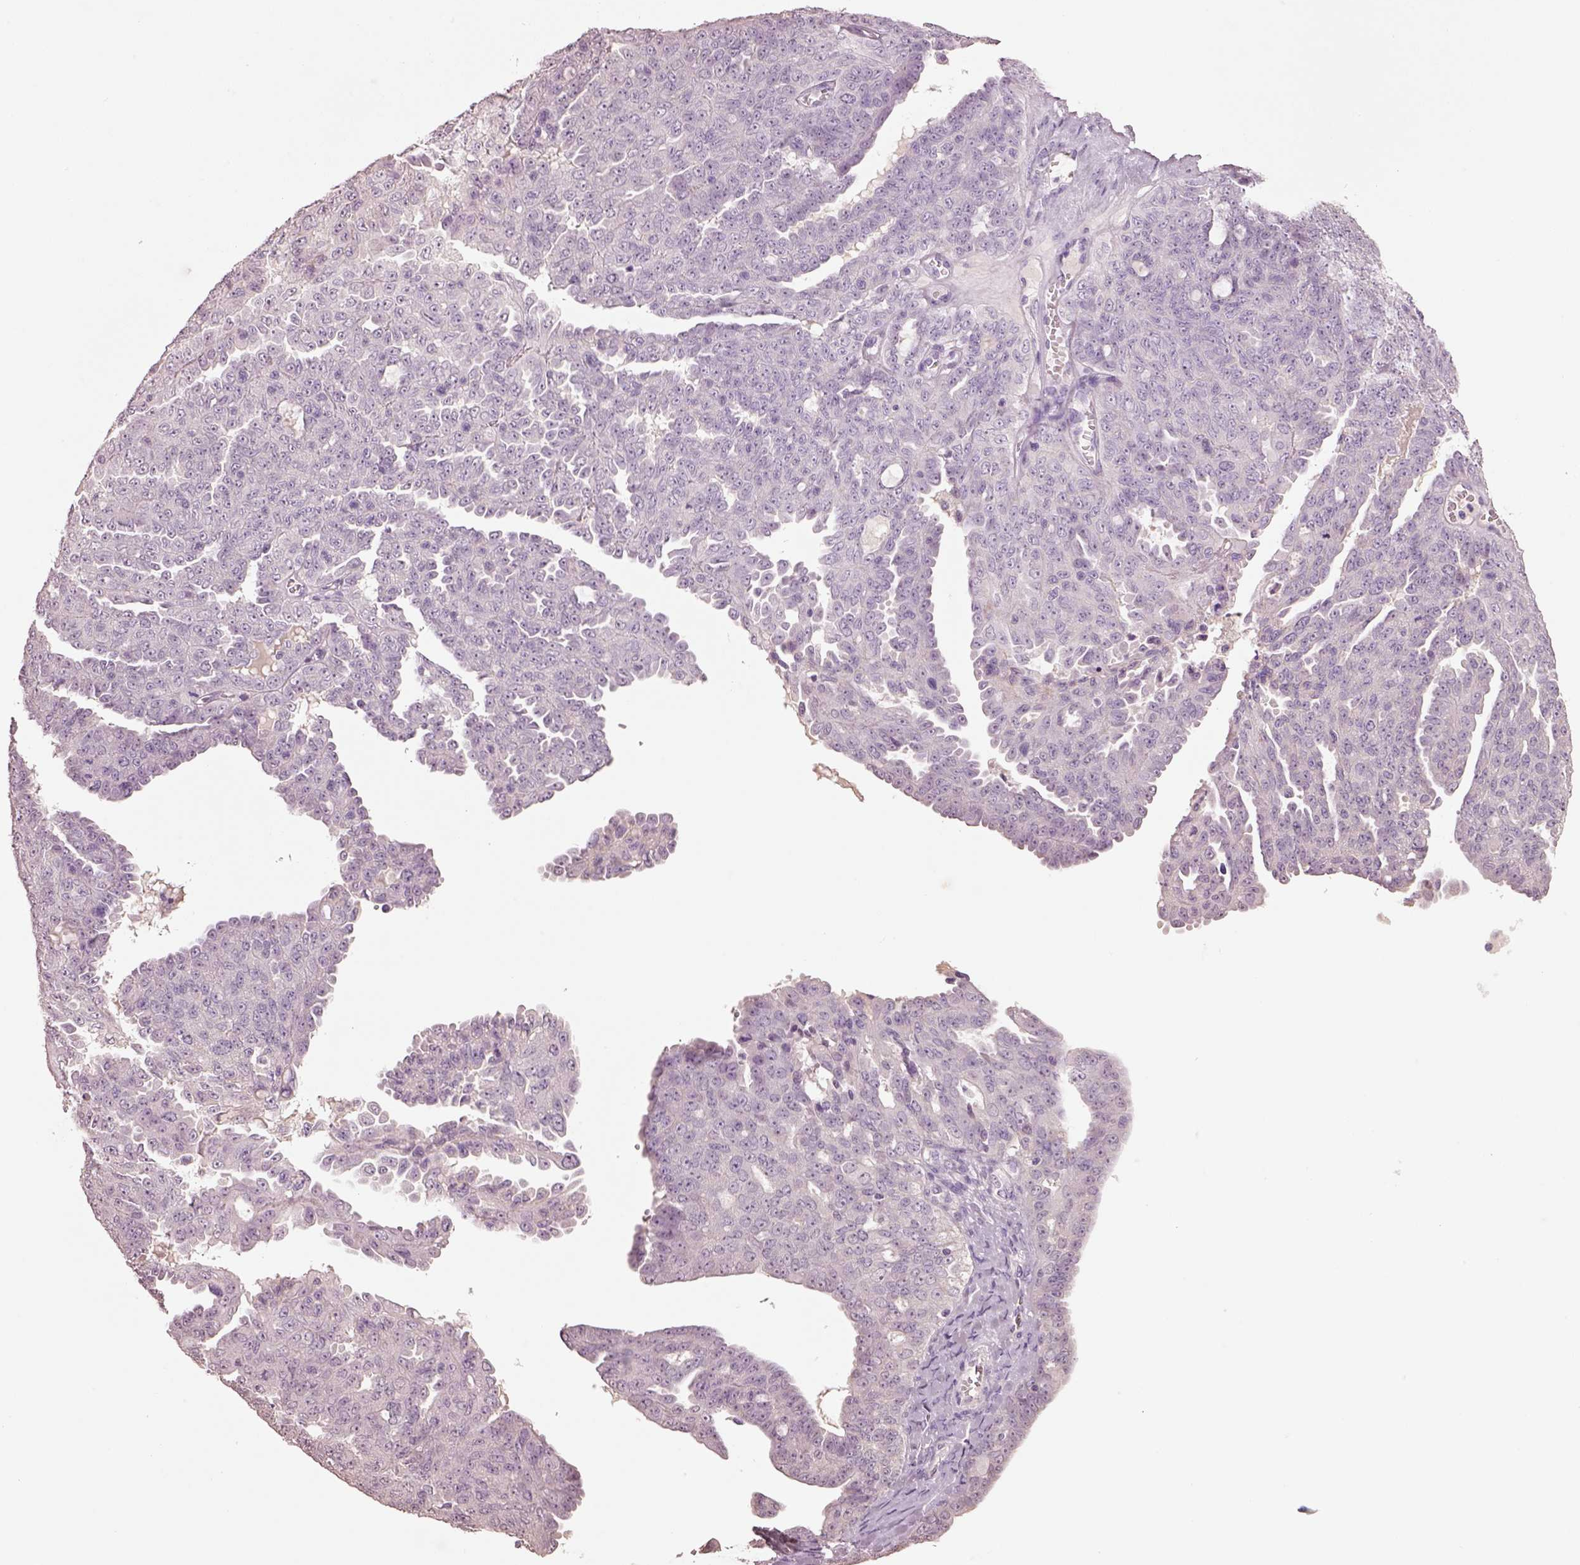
{"staining": {"intensity": "negative", "quantity": "none", "location": "none"}, "tissue": "ovarian cancer", "cell_type": "Tumor cells", "image_type": "cancer", "snomed": [{"axis": "morphology", "description": "Cystadenocarcinoma, serous, NOS"}, {"axis": "topography", "description": "Ovary"}], "caption": "Ovarian cancer (serous cystadenocarcinoma) was stained to show a protein in brown. There is no significant staining in tumor cells.", "gene": "KCNIP3", "patient": {"sex": "female", "age": 71}}